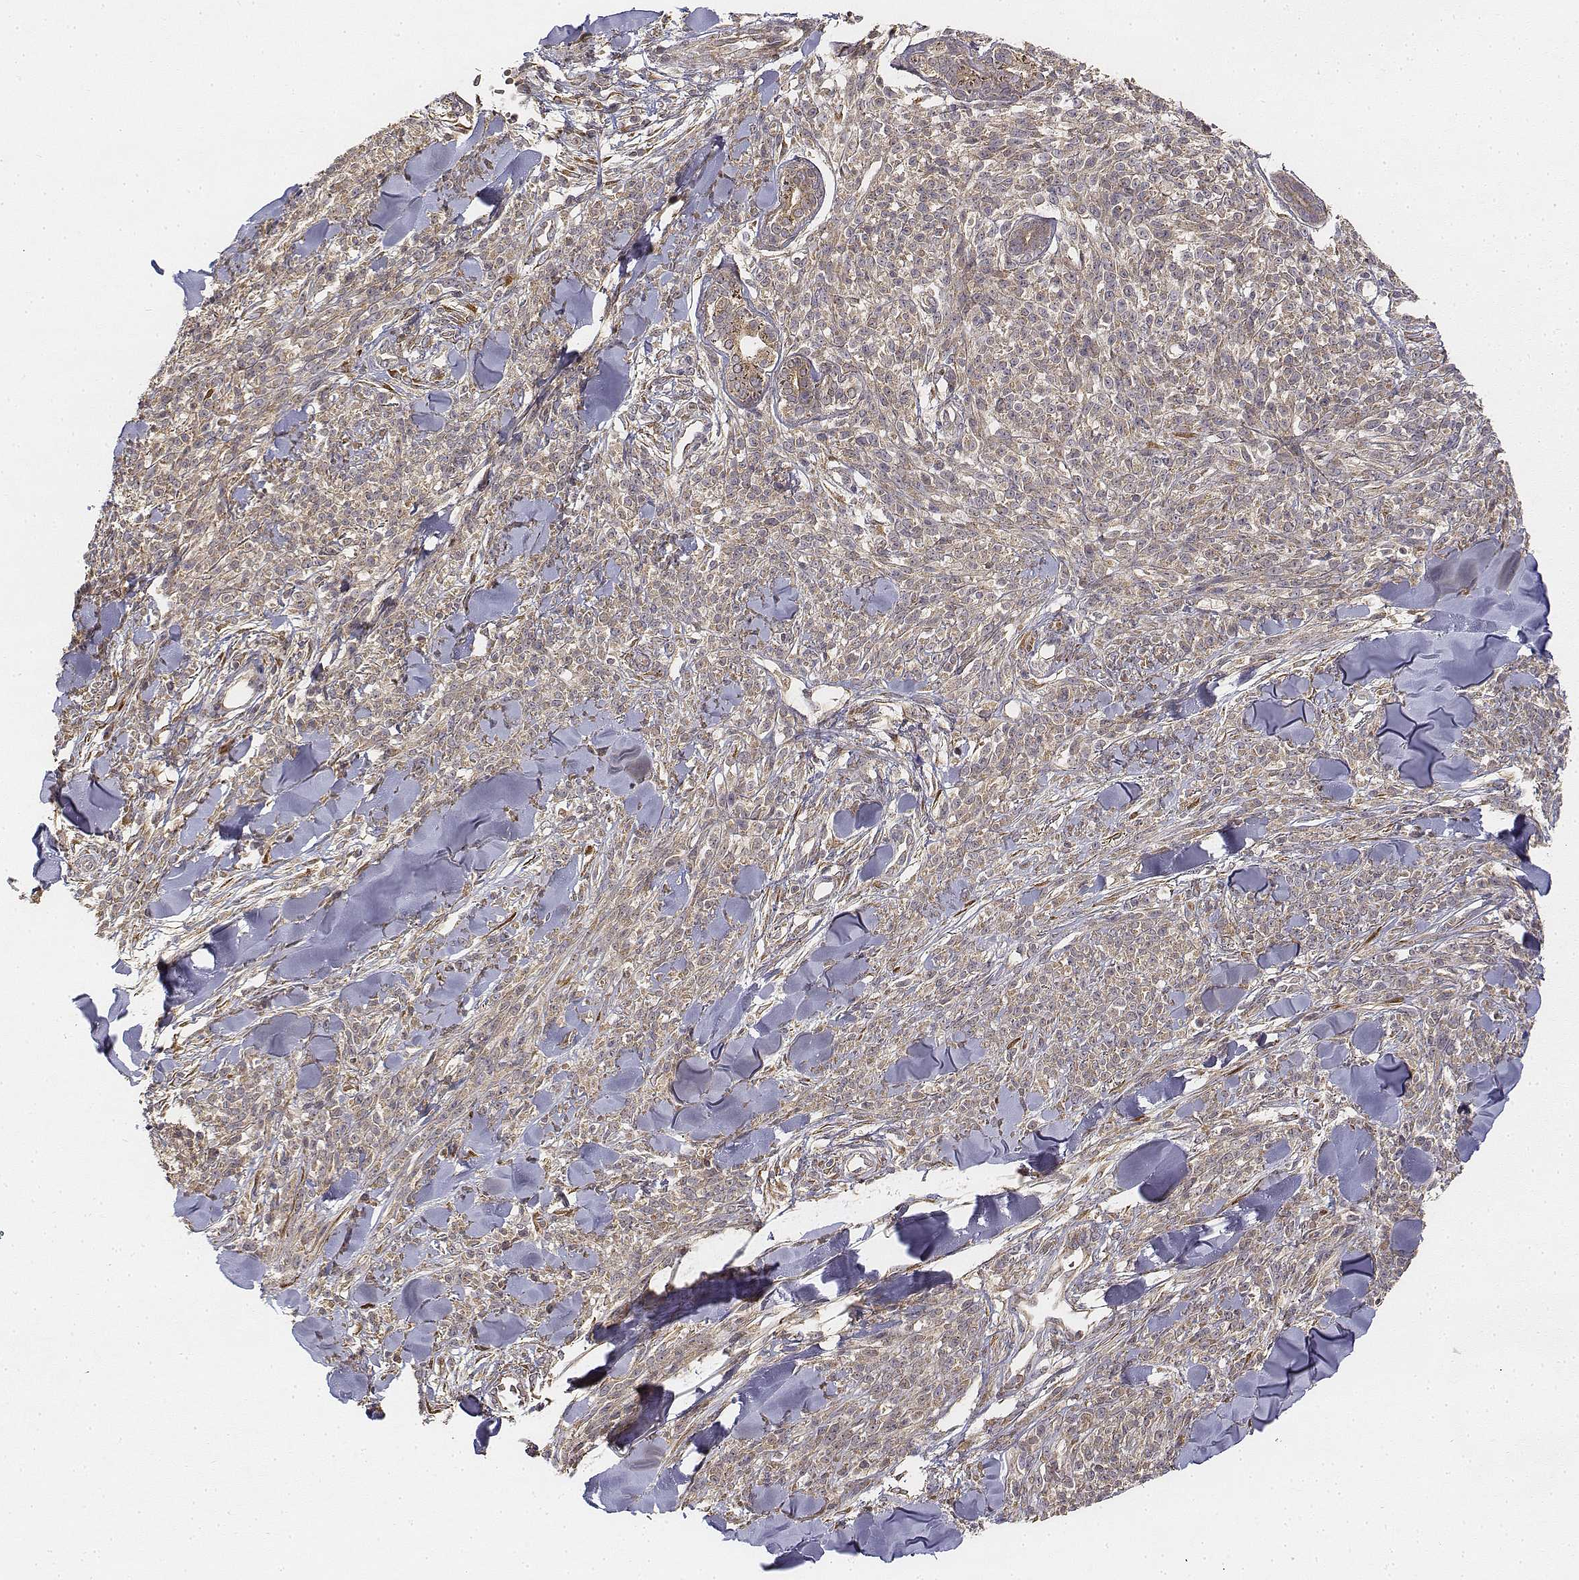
{"staining": {"intensity": "weak", "quantity": ">75%", "location": "cytoplasmic/membranous"}, "tissue": "melanoma", "cell_type": "Tumor cells", "image_type": "cancer", "snomed": [{"axis": "morphology", "description": "Malignant melanoma, NOS"}, {"axis": "topography", "description": "Skin"}, {"axis": "topography", "description": "Skin of trunk"}], "caption": "DAB immunohistochemical staining of melanoma displays weak cytoplasmic/membranous protein staining in approximately >75% of tumor cells.", "gene": "FBXO21", "patient": {"sex": "male", "age": 74}}